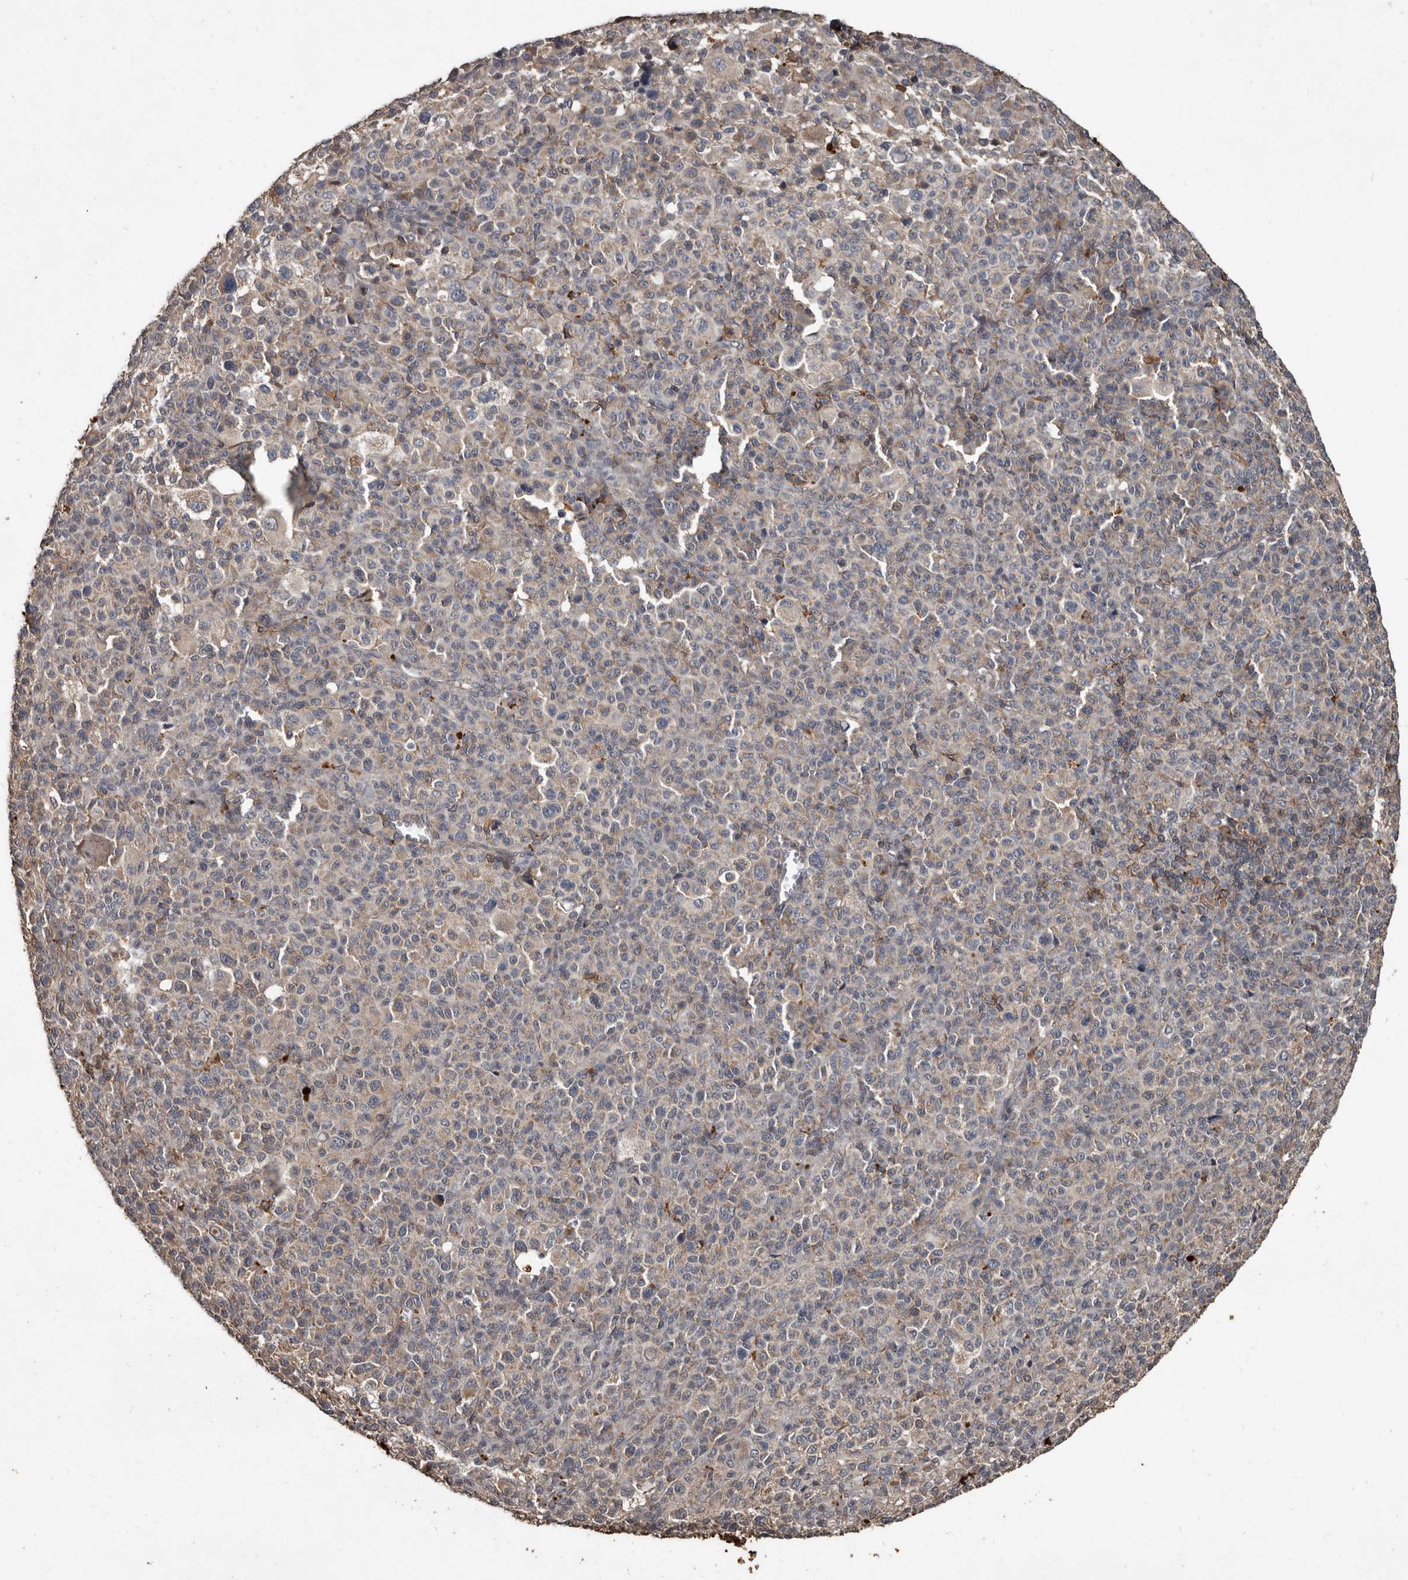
{"staining": {"intensity": "weak", "quantity": "<25%", "location": "cytoplasmic/membranous"}, "tissue": "melanoma", "cell_type": "Tumor cells", "image_type": "cancer", "snomed": [{"axis": "morphology", "description": "Malignant melanoma, Metastatic site"}, {"axis": "topography", "description": "Skin"}], "caption": "This is an IHC photomicrograph of human malignant melanoma (metastatic site). There is no positivity in tumor cells.", "gene": "GREB1", "patient": {"sex": "female", "age": 74}}